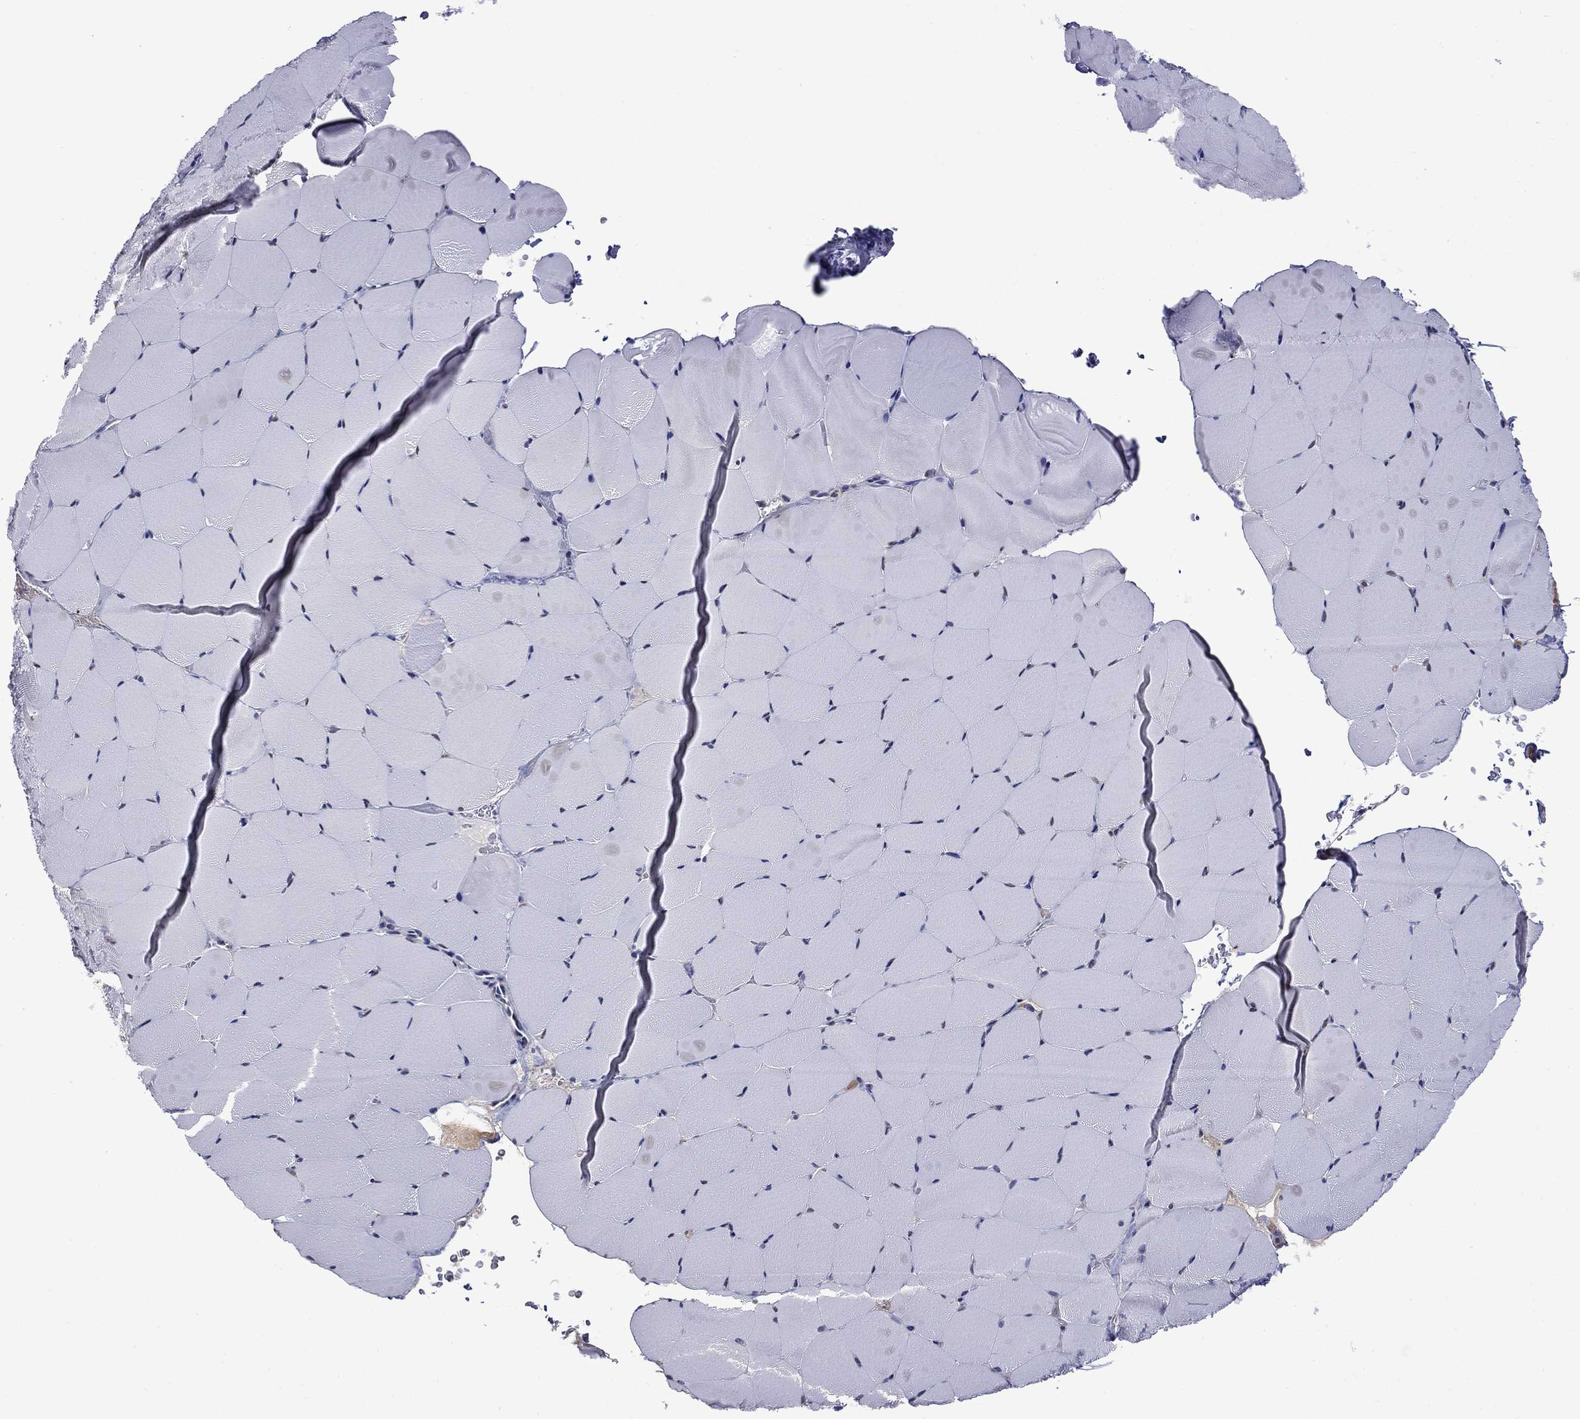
{"staining": {"intensity": "negative", "quantity": "none", "location": "none"}, "tissue": "skeletal muscle", "cell_type": "Myocytes", "image_type": "normal", "snomed": [{"axis": "morphology", "description": "Normal tissue, NOS"}, {"axis": "topography", "description": "Skeletal muscle"}], "caption": "Immunohistochemistry (IHC) photomicrograph of normal human skeletal muscle stained for a protein (brown), which displays no staining in myocytes.", "gene": "APOA2", "patient": {"sex": "female", "age": 37}}